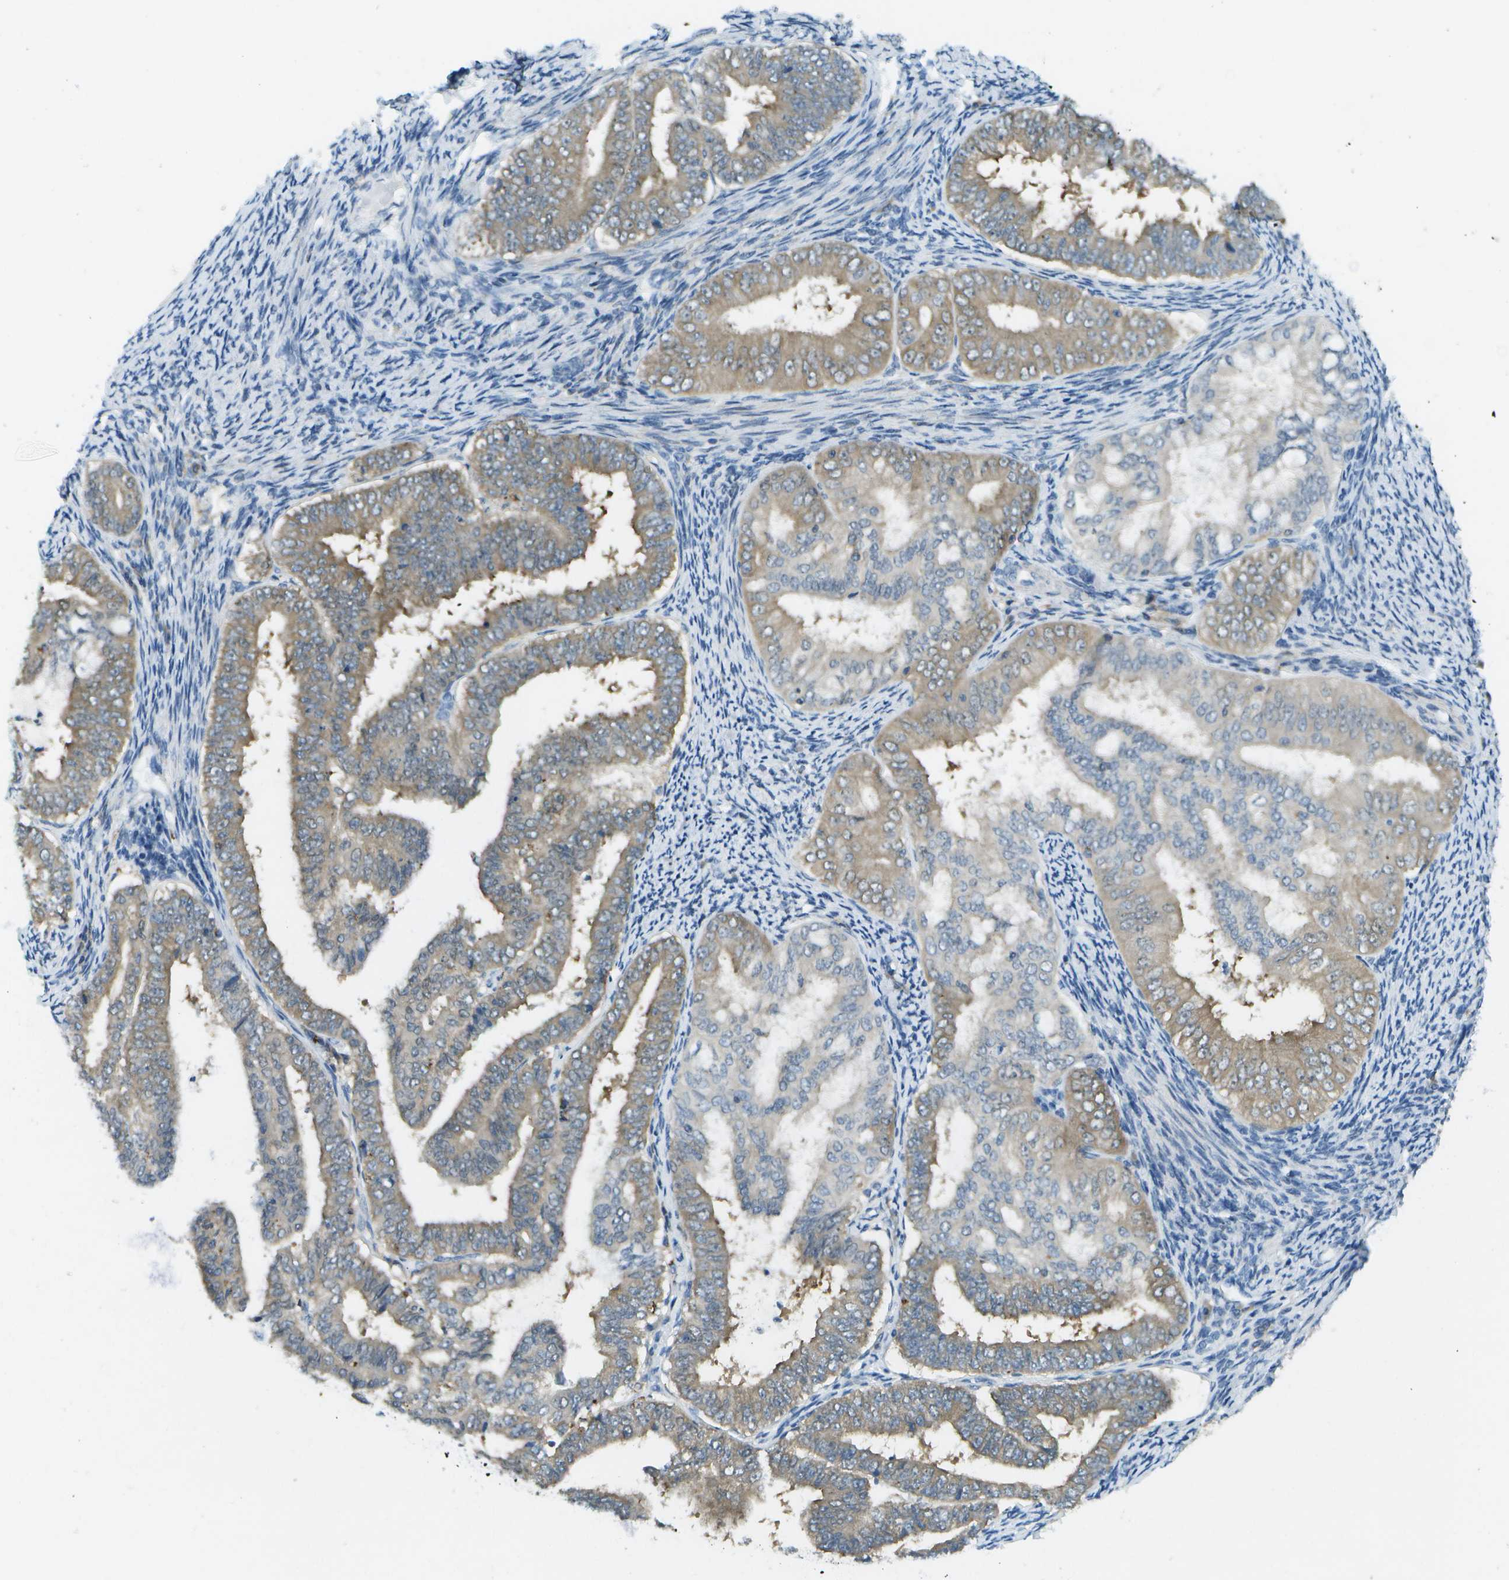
{"staining": {"intensity": "weak", "quantity": ">75%", "location": "cytoplasmic/membranous"}, "tissue": "endometrial cancer", "cell_type": "Tumor cells", "image_type": "cancer", "snomed": [{"axis": "morphology", "description": "Adenocarcinoma, NOS"}, {"axis": "topography", "description": "Endometrium"}], "caption": "Immunohistochemical staining of endometrial adenocarcinoma displays weak cytoplasmic/membranous protein positivity in about >75% of tumor cells.", "gene": "CDH23", "patient": {"sex": "female", "age": 63}}